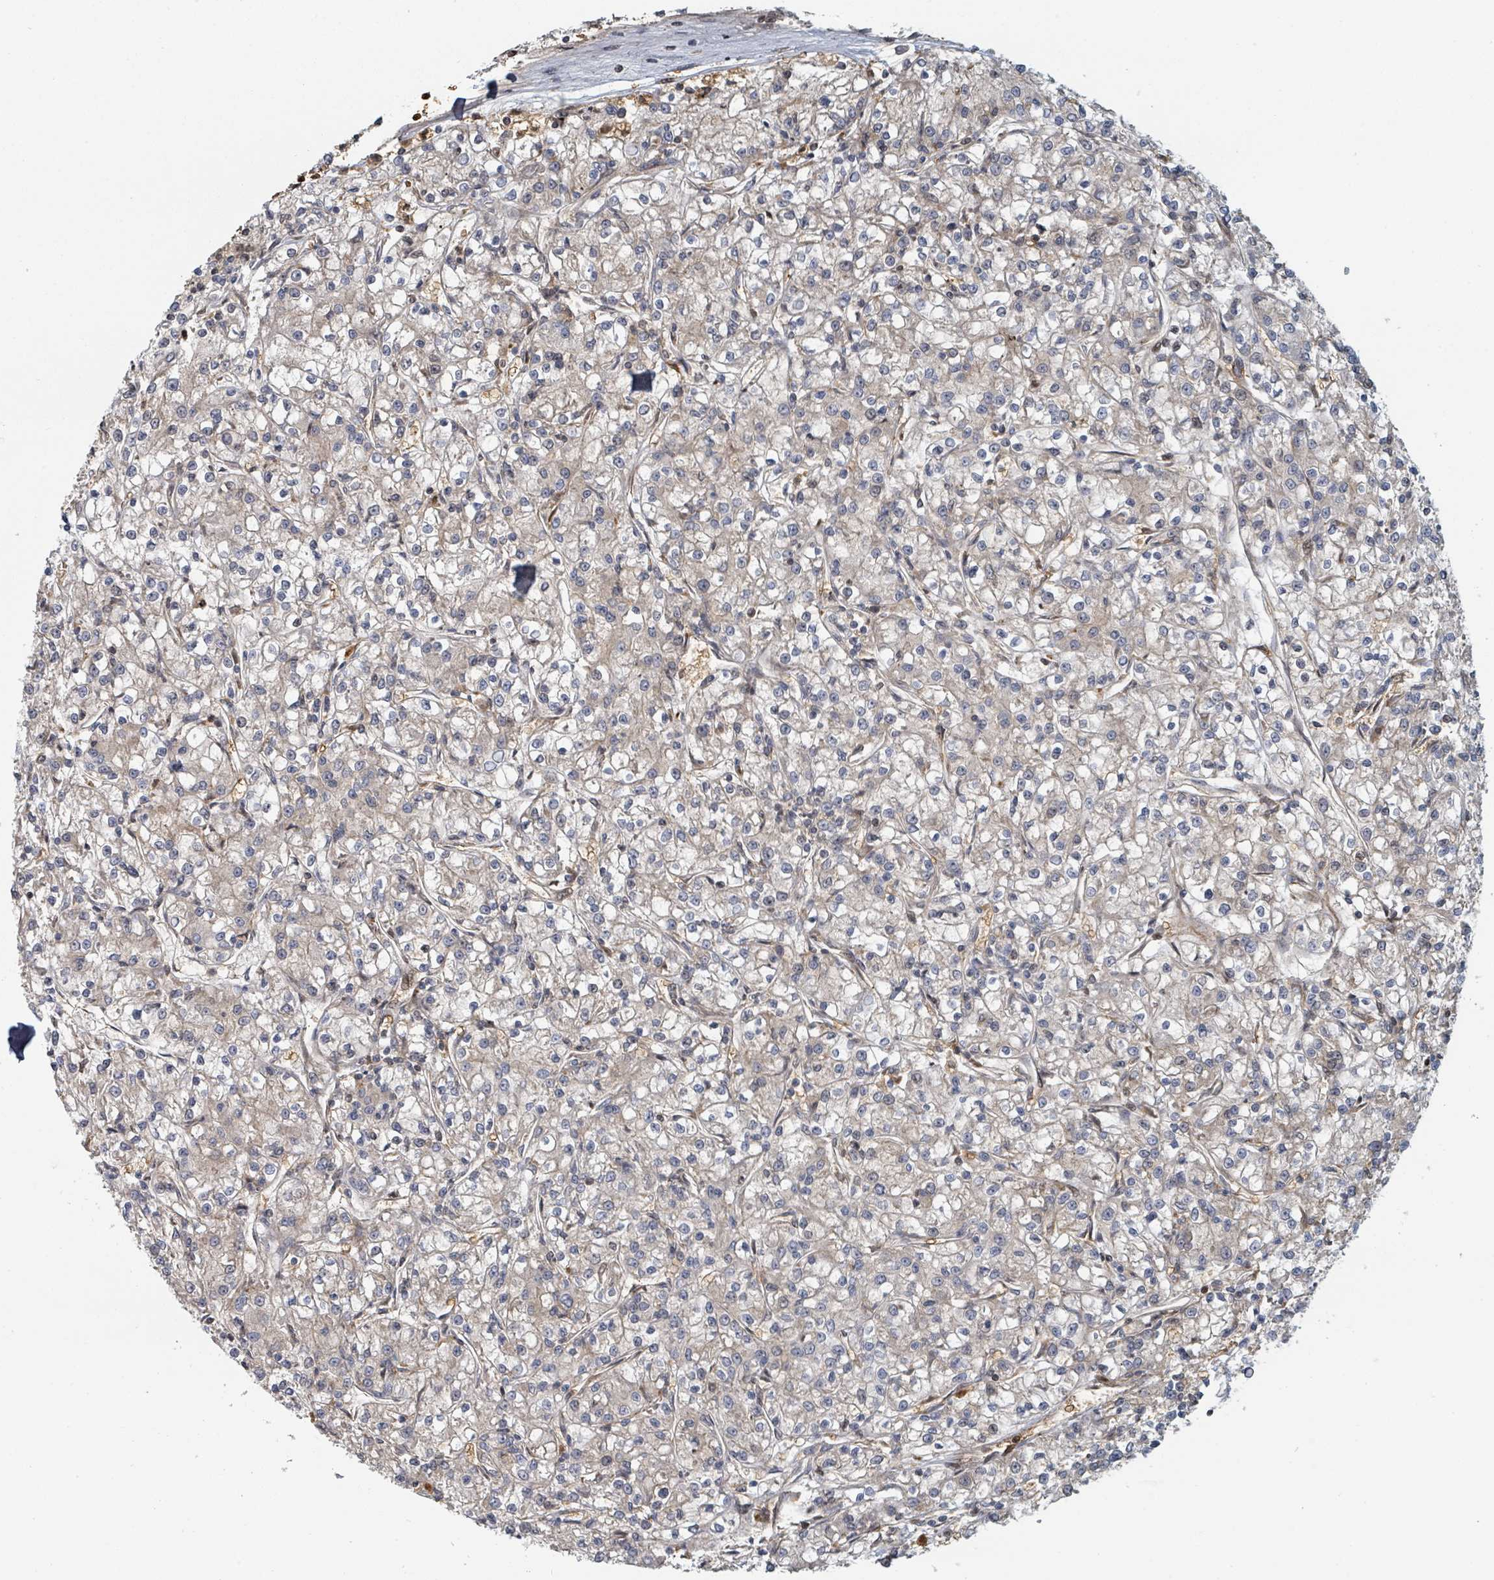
{"staining": {"intensity": "negative", "quantity": "none", "location": "none"}, "tissue": "renal cancer", "cell_type": "Tumor cells", "image_type": "cancer", "snomed": [{"axis": "morphology", "description": "Adenocarcinoma, NOS"}, {"axis": "topography", "description": "Kidney"}], "caption": "Human adenocarcinoma (renal) stained for a protein using immunohistochemistry reveals no positivity in tumor cells.", "gene": "TRPC4AP", "patient": {"sex": "female", "age": 59}}